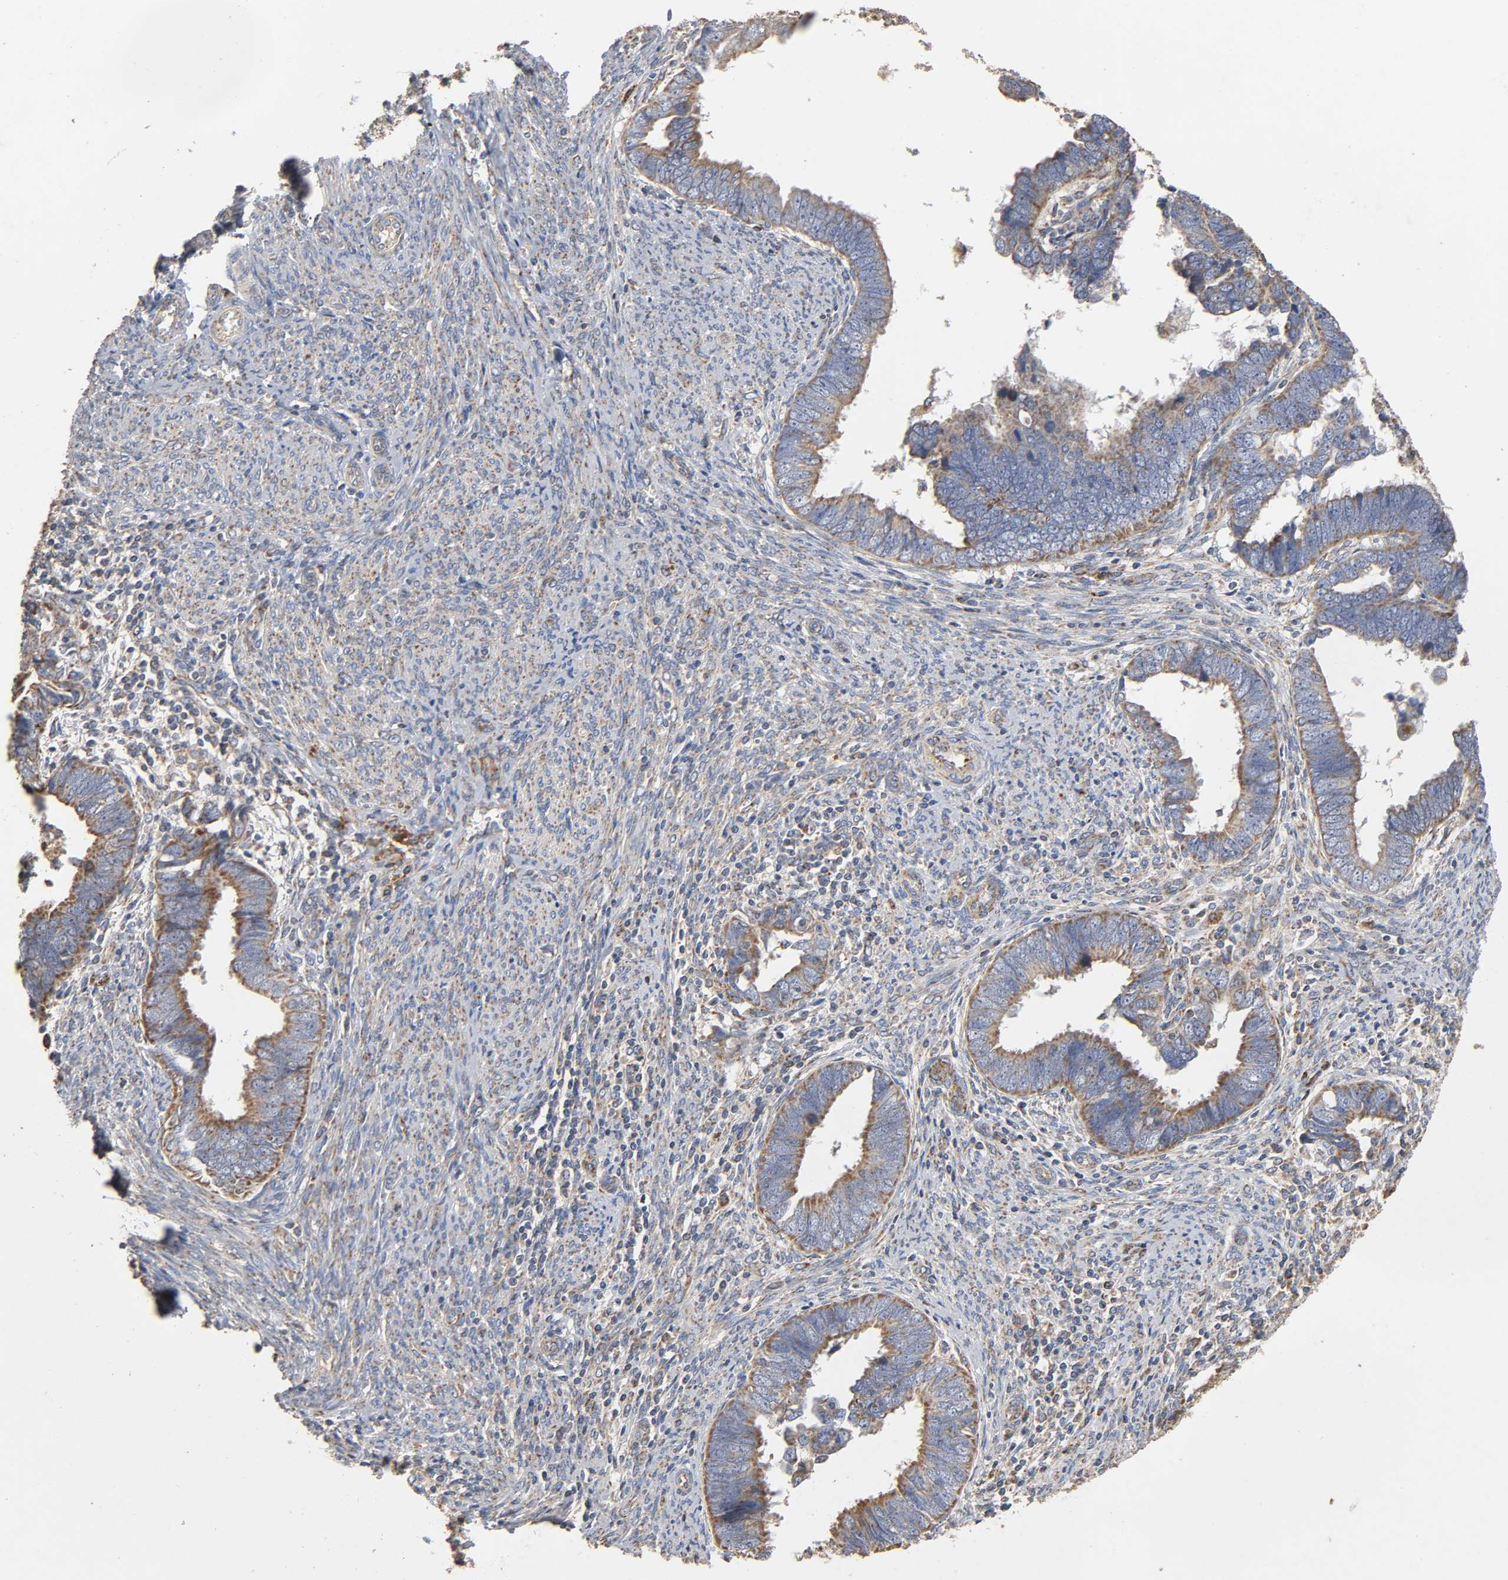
{"staining": {"intensity": "moderate", "quantity": "25%-75%", "location": "cytoplasmic/membranous"}, "tissue": "endometrial cancer", "cell_type": "Tumor cells", "image_type": "cancer", "snomed": [{"axis": "morphology", "description": "Adenocarcinoma, NOS"}, {"axis": "topography", "description": "Endometrium"}], "caption": "High-power microscopy captured an immunohistochemistry (IHC) histopathology image of endometrial cancer, revealing moderate cytoplasmic/membranous expression in about 25%-75% of tumor cells. The staining was performed using DAB, with brown indicating positive protein expression. Nuclei are stained blue with hematoxylin.", "gene": "NDUFS3", "patient": {"sex": "female", "age": 75}}